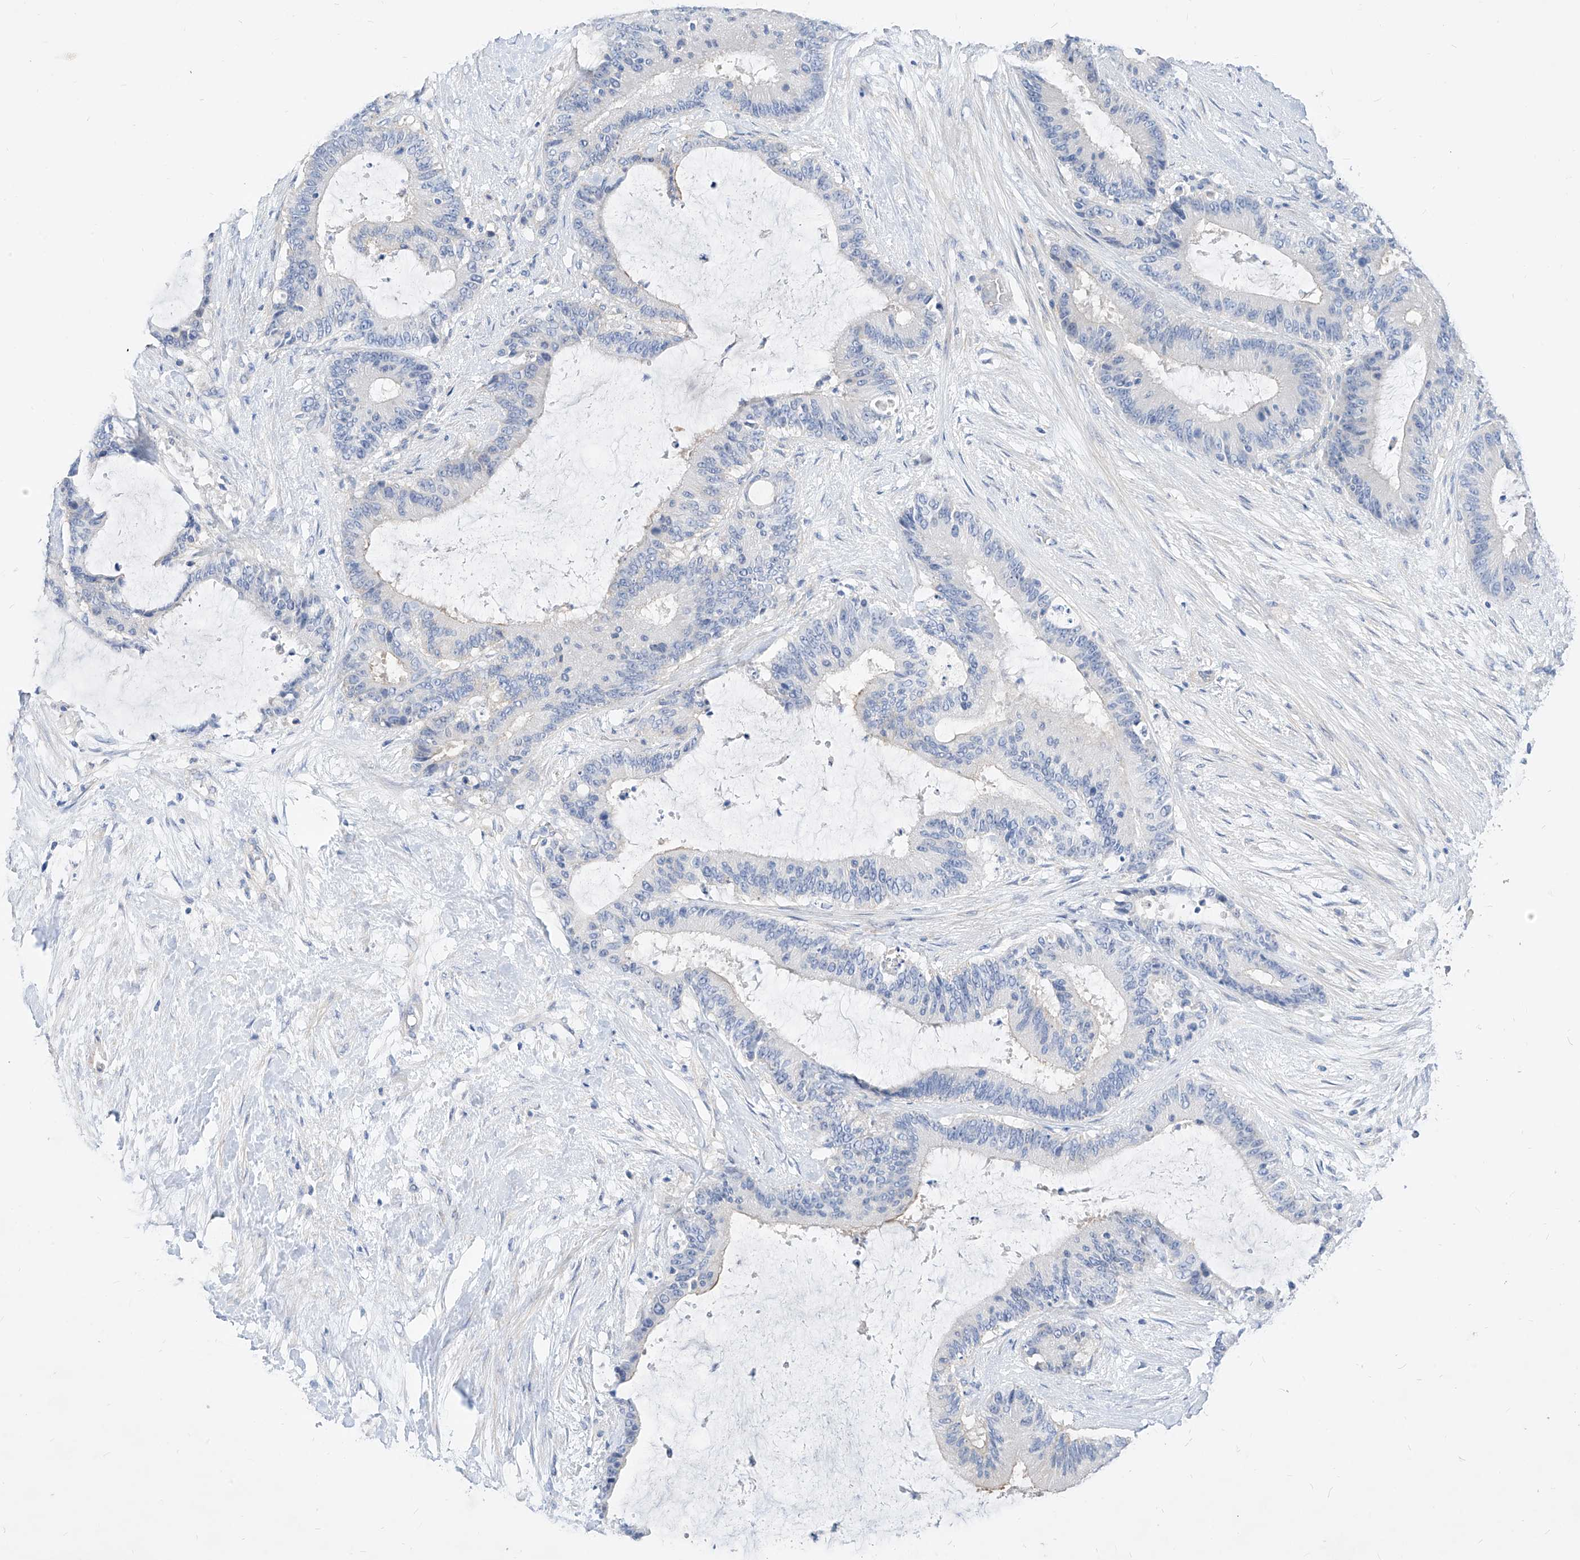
{"staining": {"intensity": "negative", "quantity": "none", "location": "none"}, "tissue": "liver cancer", "cell_type": "Tumor cells", "image_type": "cancer", "snomed": [{"axis": "morphology", "description": "Normal tissue, NOS"}, {"axis": "morphology", "description": "Cholangiocarcinoma"}, {"axis": "topography", "description": "Liver"}, {"axis": "topography", "description": "Peripheral nerve tissue"}], "caption": "The histopathology image exhibits no staining of tumor cells in cholangiocarcinoma (liver).", "gene": "SCGB2A1", "patient": {"sex": "female", "age": 73}}